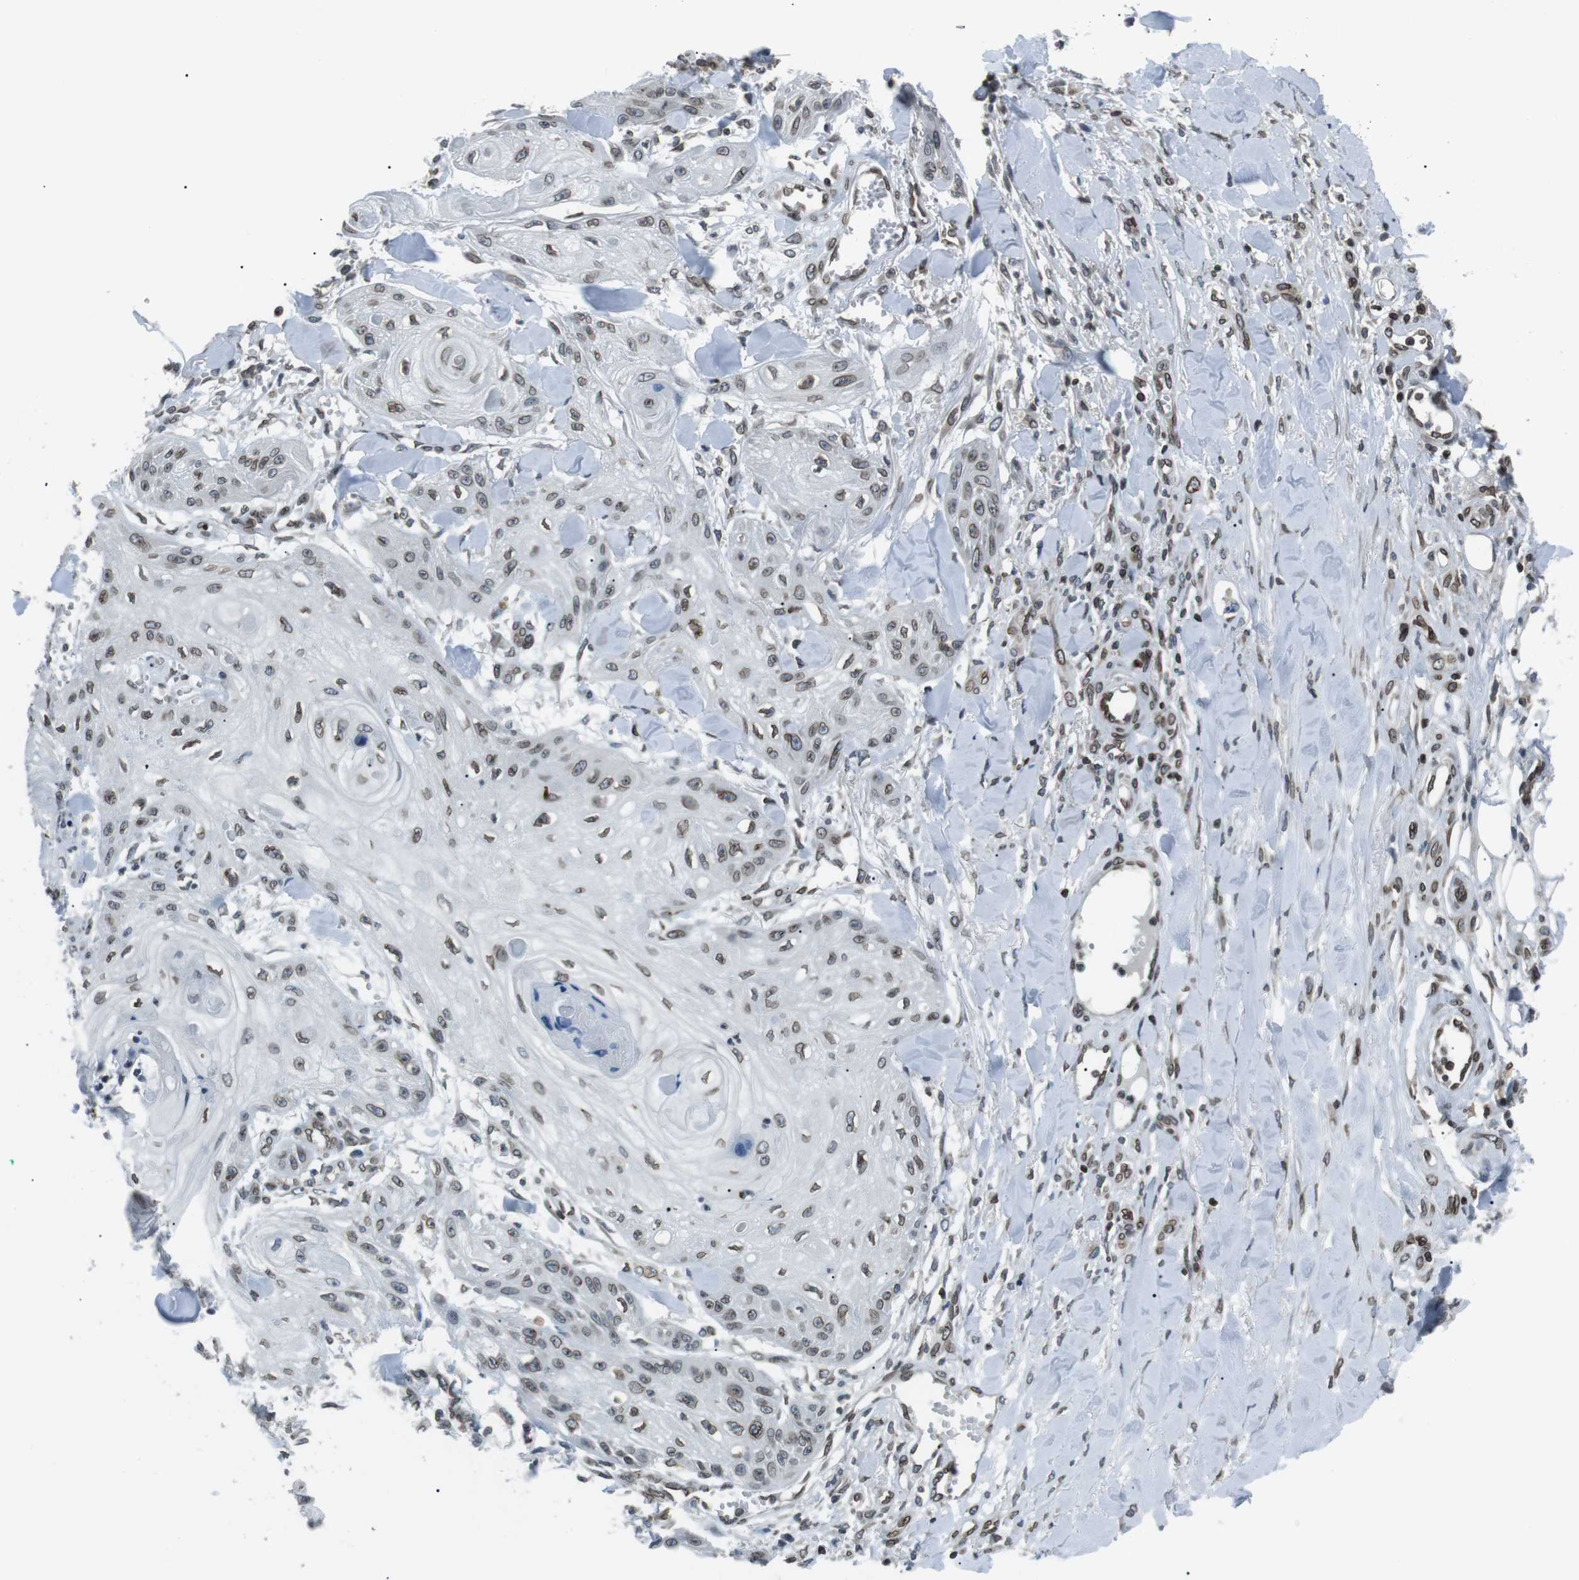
{"staining": {"intensity": "weak", "quantity": ">75%", "location": "cytoplasmic/membranous,nuclear"}, "tissue": "skin cancer", "cell_type": "Tumor cells", "image_type": "cancer", "snomed": [{"axis": "morphology", "description": "Squamous cell carcinoma, NOS"}, {"axis": "topography", "description": "Skin"}], "caption": "Brown immunohistochemical staining in human skin squamous cell carcinoma displays weak cytoplasmic/membranous and nuclear expression in about >75% of tumor cells.", "gene": "TMX4", "patient": {"sex": "male", "age": 74}}